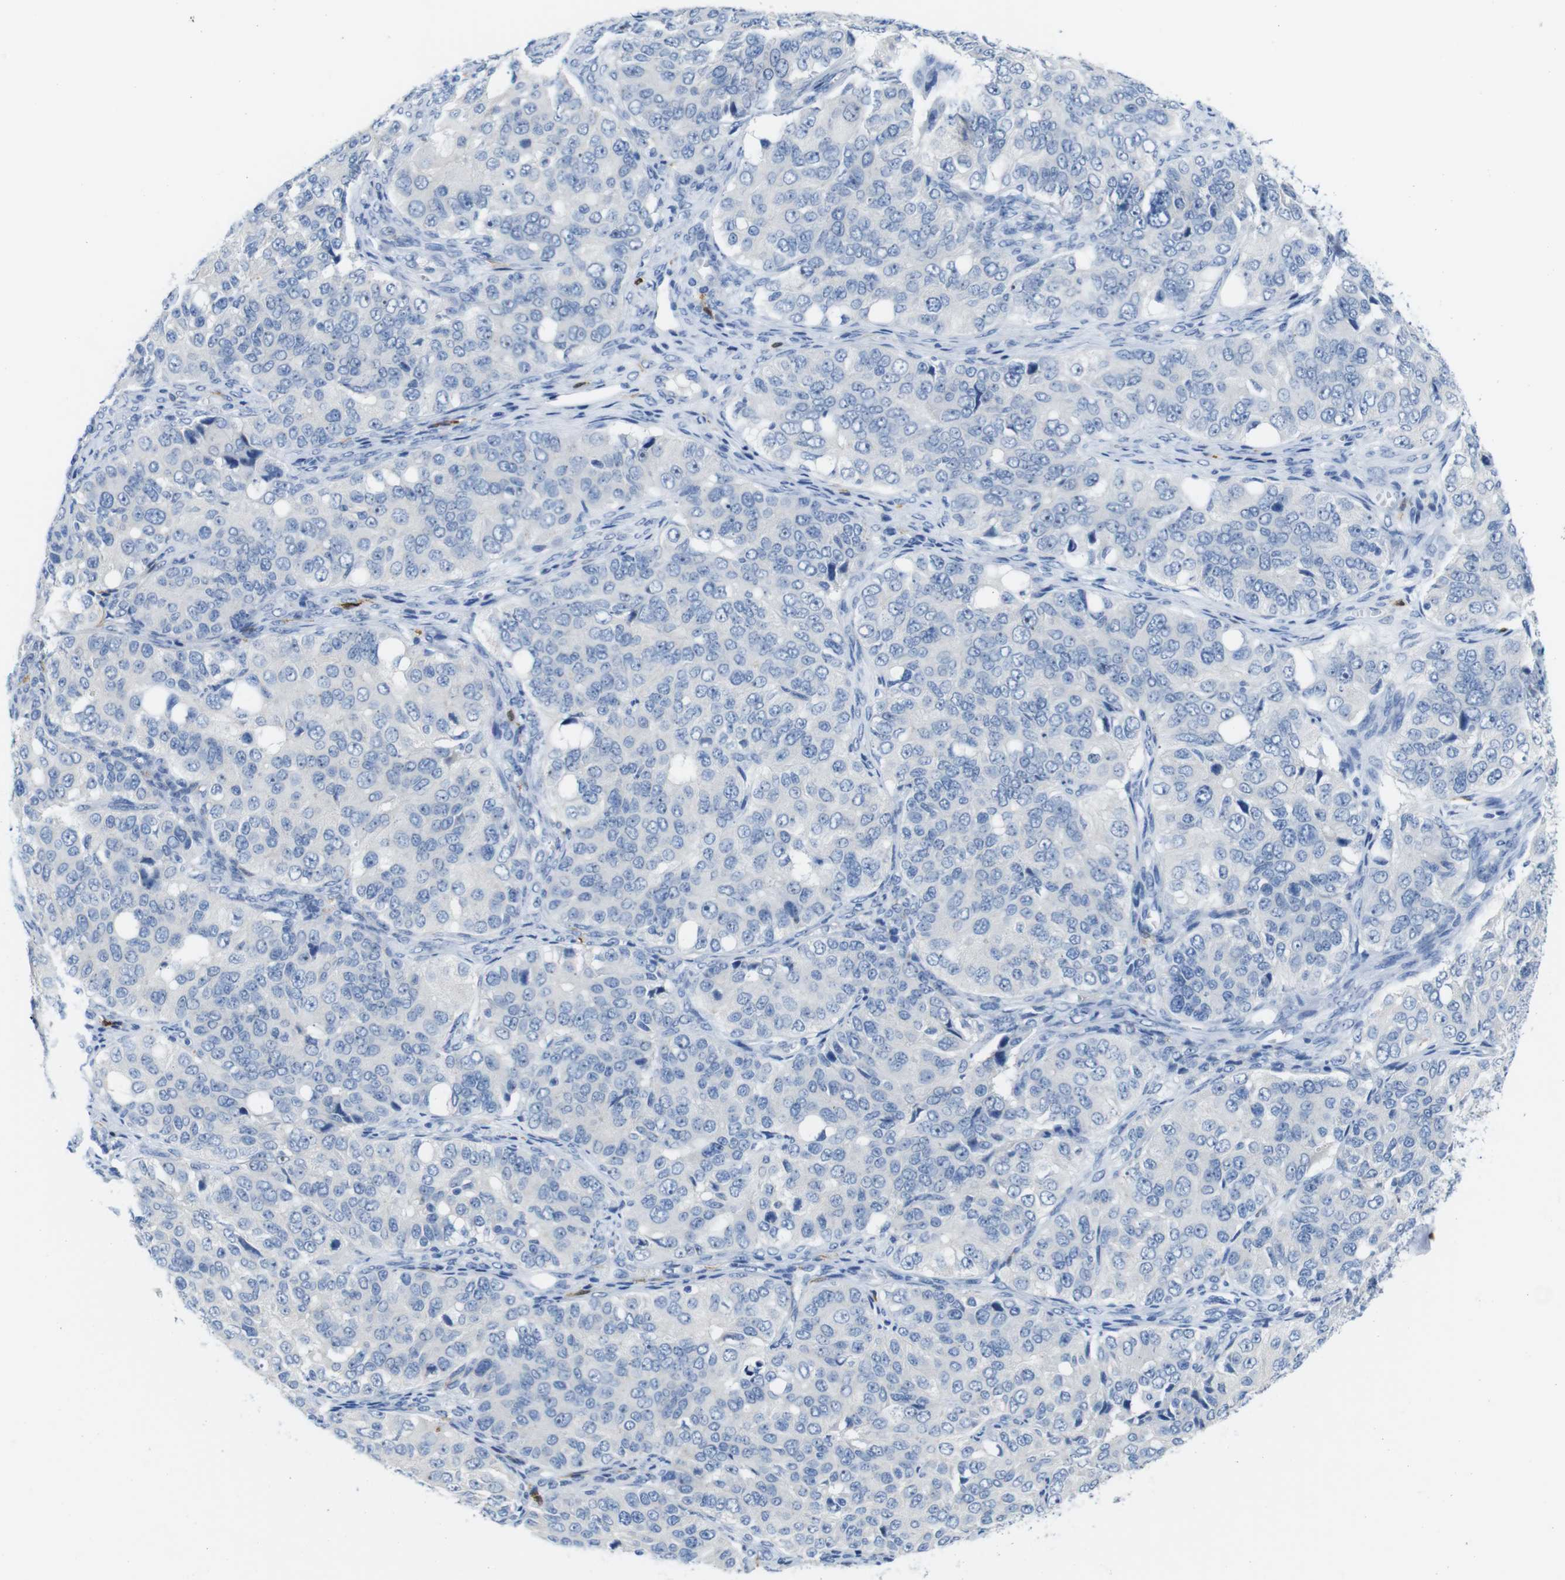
{"staining": {"intensity": "moderate", "quantity": "<25%", "location": "nuclear"}, "tissue": "ovarian cancer", "cell_type": "Tumor cells", "image_type": "cancer", "snomed": [{"axis": "morphology", "description": "Carcinoma, endometroid"}, {"axis": "topography", "description": "Ovary"}], "caption": "Immunohistochemistry of ovarian endometroid carcinoma reveals low levels of moderate nuclear positivity in about <25% of tumor cells. (DAB (3,3'-diaminobenzidine) IHC, brown staining for protein, blue staining for nuclei).", "gene": "C1orf210", "patient": {"sex": "female", "age": 51}}